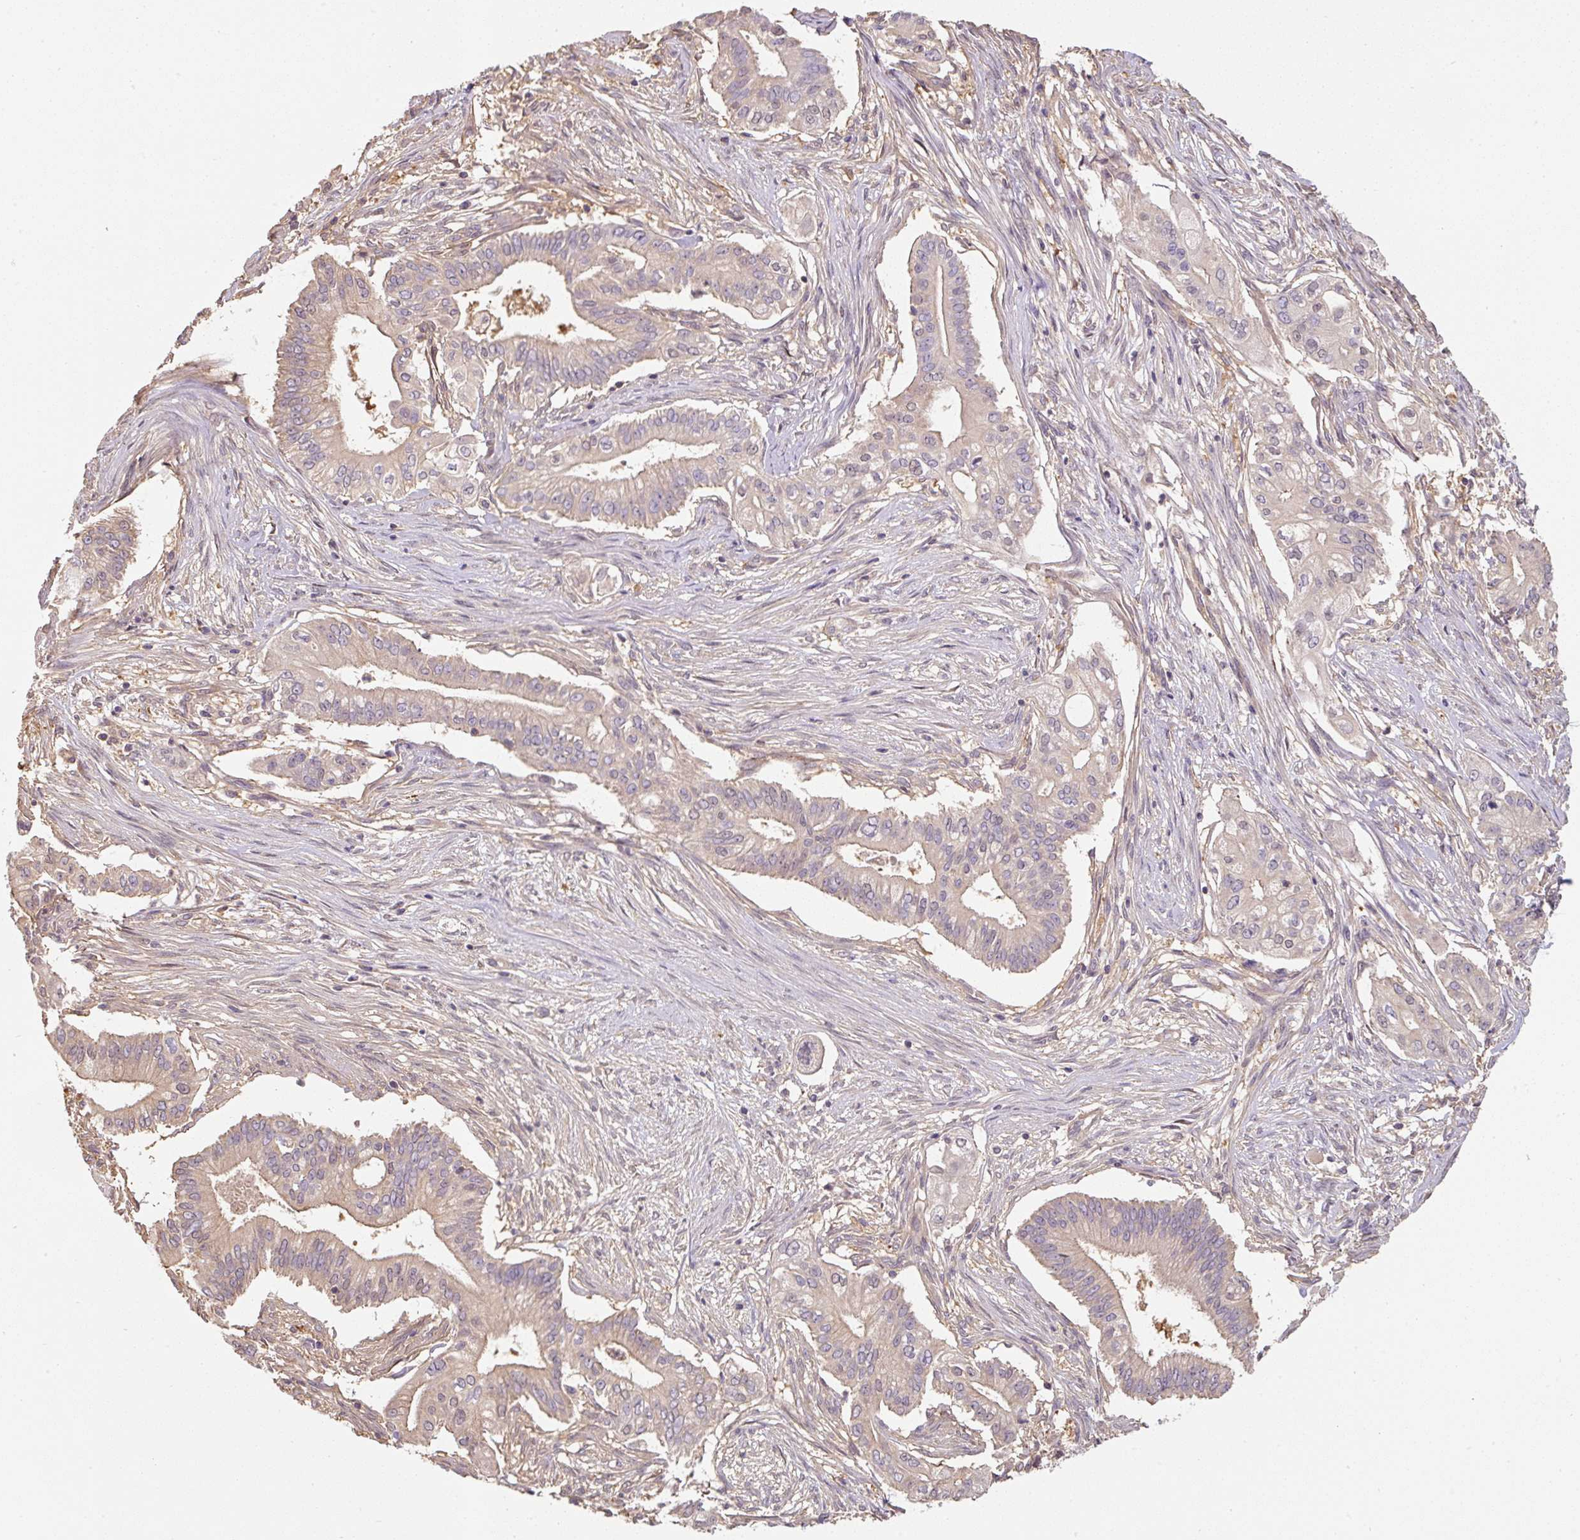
{"staining": {"intensity": "weak", "quantity": ">75%", "location": "cytoplasmic/membranous"}, "tissue": "pancreatic cancer", "cell_type": "Tumor cells", "image_type": "cancer", "snomed": [{"axis": "morphology", "description": "Adenocarcinoma, NOS"}, {"axis": "topography", "description": "Pancreas"}], "caption": "Approximately >75% of tumor cells in human adenocarcinoma (pancreatic) exhibit weak cytoplasmic/membranous protein staining as visualized by brown immunohistochemical staining.", "gene": "ST13", "patient": {"sex": "female", "age": 68}}